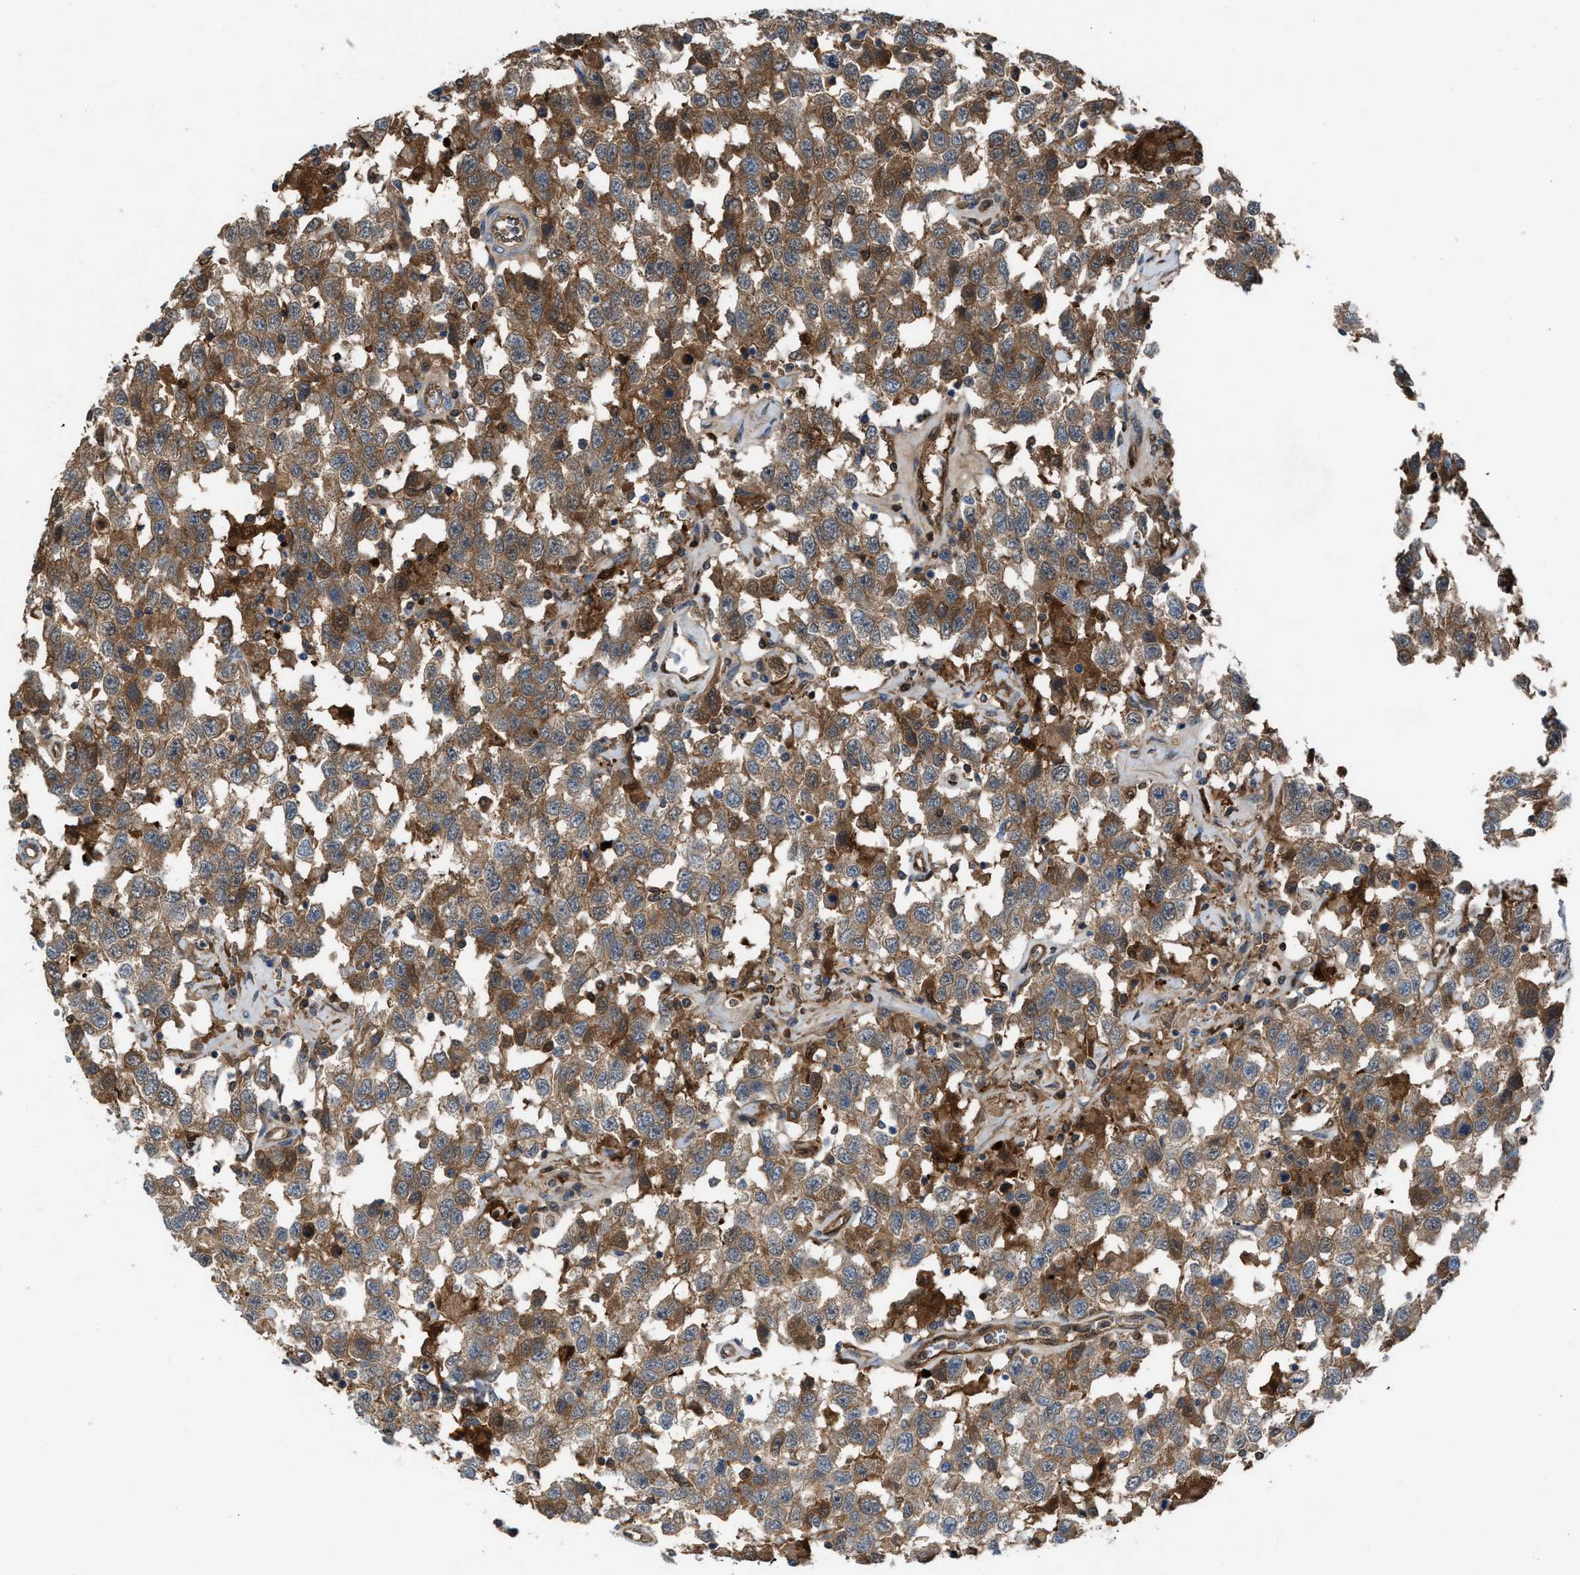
{"staining": {"intensity": "moderate", "quantity": ">75%", "location": "cytoplasmic/membranous"}, "tissue": "testis cancer", "cell_type": "Tumor cells", "image_type": "cancer", "snomed": [{"axis": "morphology", "description": "Seminoma, NOS"}, {"axis": "topography", "description": "Testis"}], "caption": "Human seminoma (testis) stained for a protein (brown) reveals moderate cytoplasmic/membranous positive positivity in about >75% of tumor cells.", "gene": "TPK1", "patient": {"sex": "male", "age": 41}}